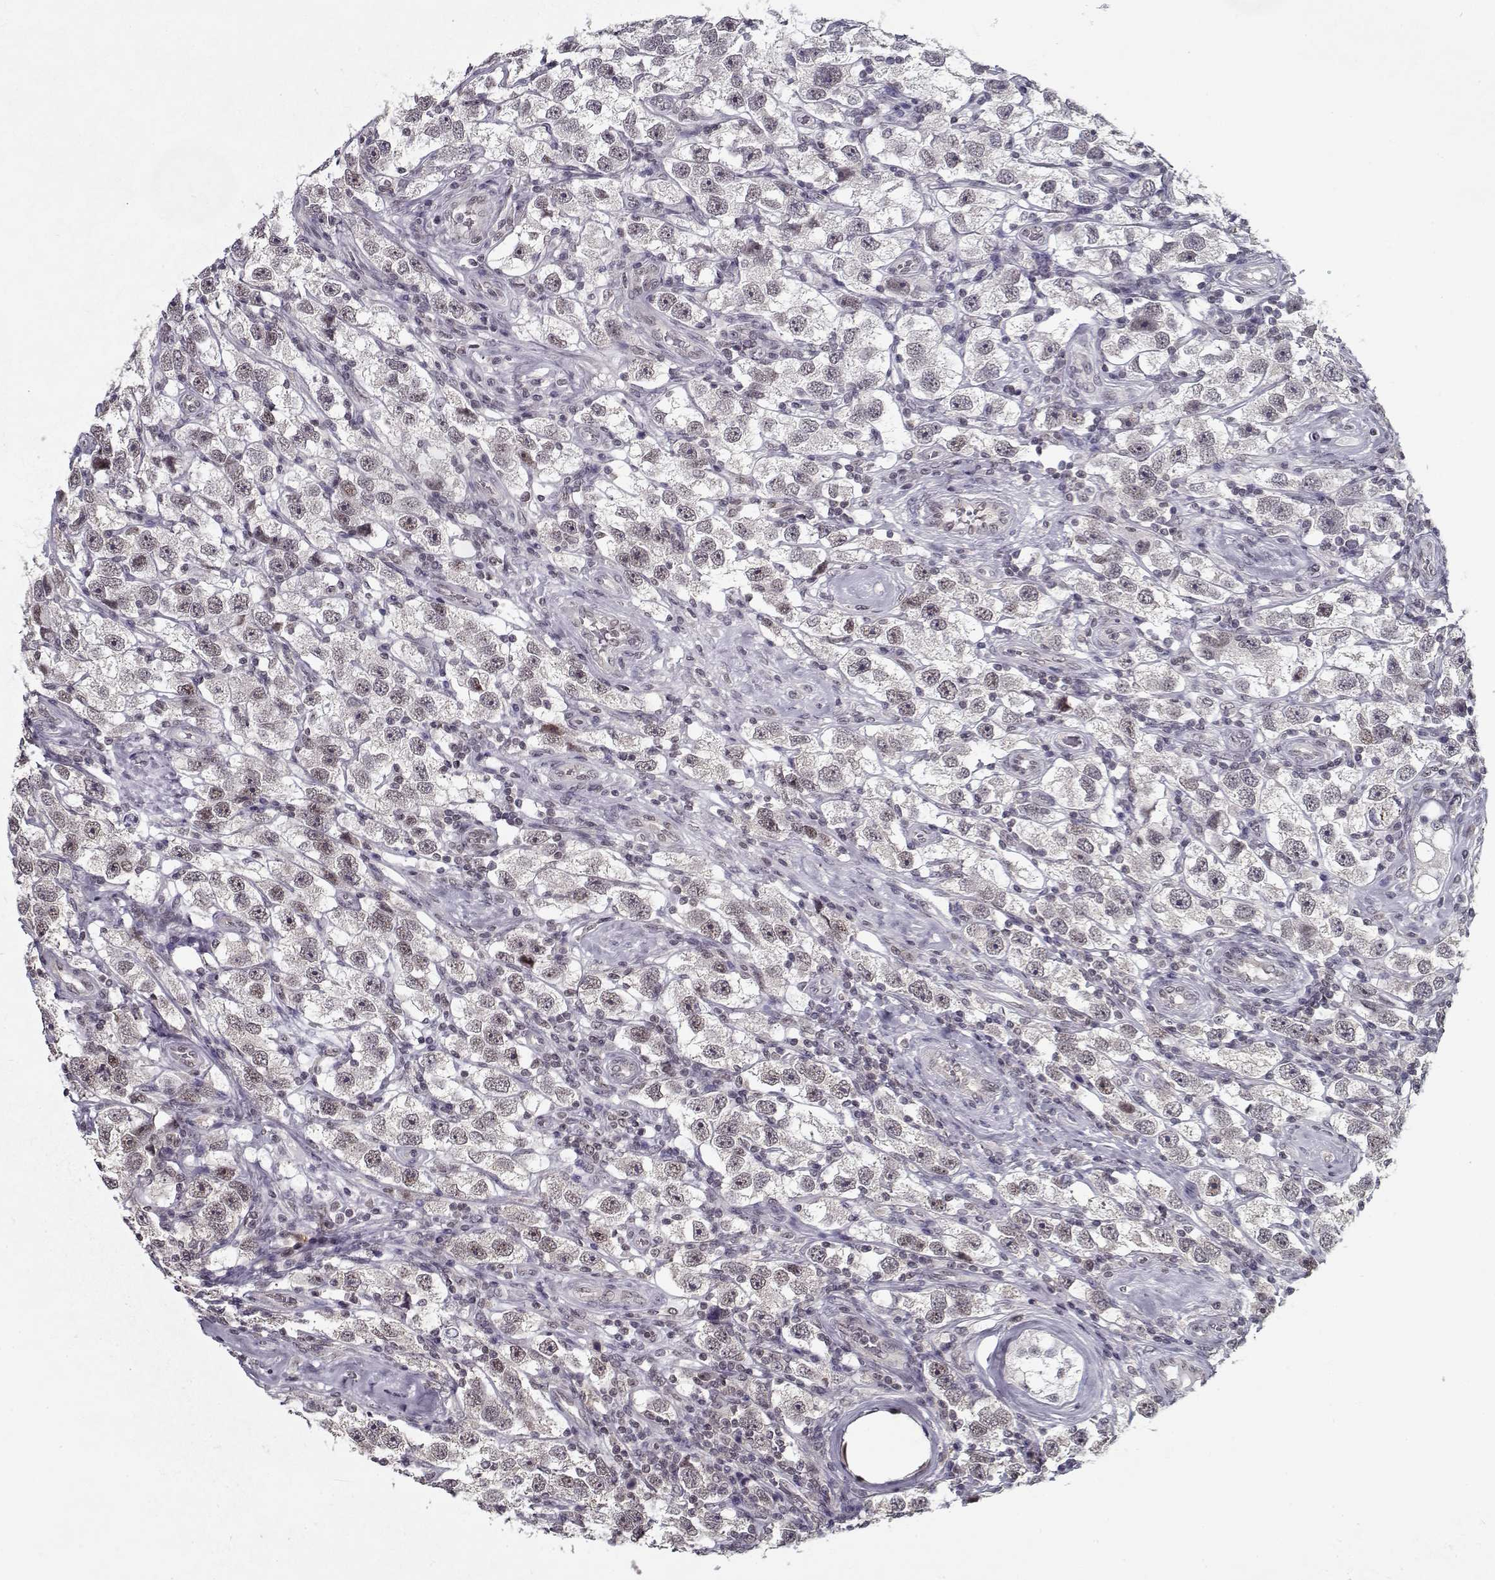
{"staining": {"intensity": "weak", "quantity": "25%-75%", "location": "nuclear"}, "tissue": "testis cancer", "cell_type": "Tumor cells", "image_type": "cancer", "snomed": [{"axis": "morphology", "description": "Seminoma, NOS"}, {"axis": "topography", "description": "Testis"}], "caption": "Seminoma (testis) stained with DAB IHC demonstrates low levels of weak nuclear expression in approximately 25%-75% of tumor cells.", "gene": "TESPA1", "patient": {"sex": "male", "age": 26}}